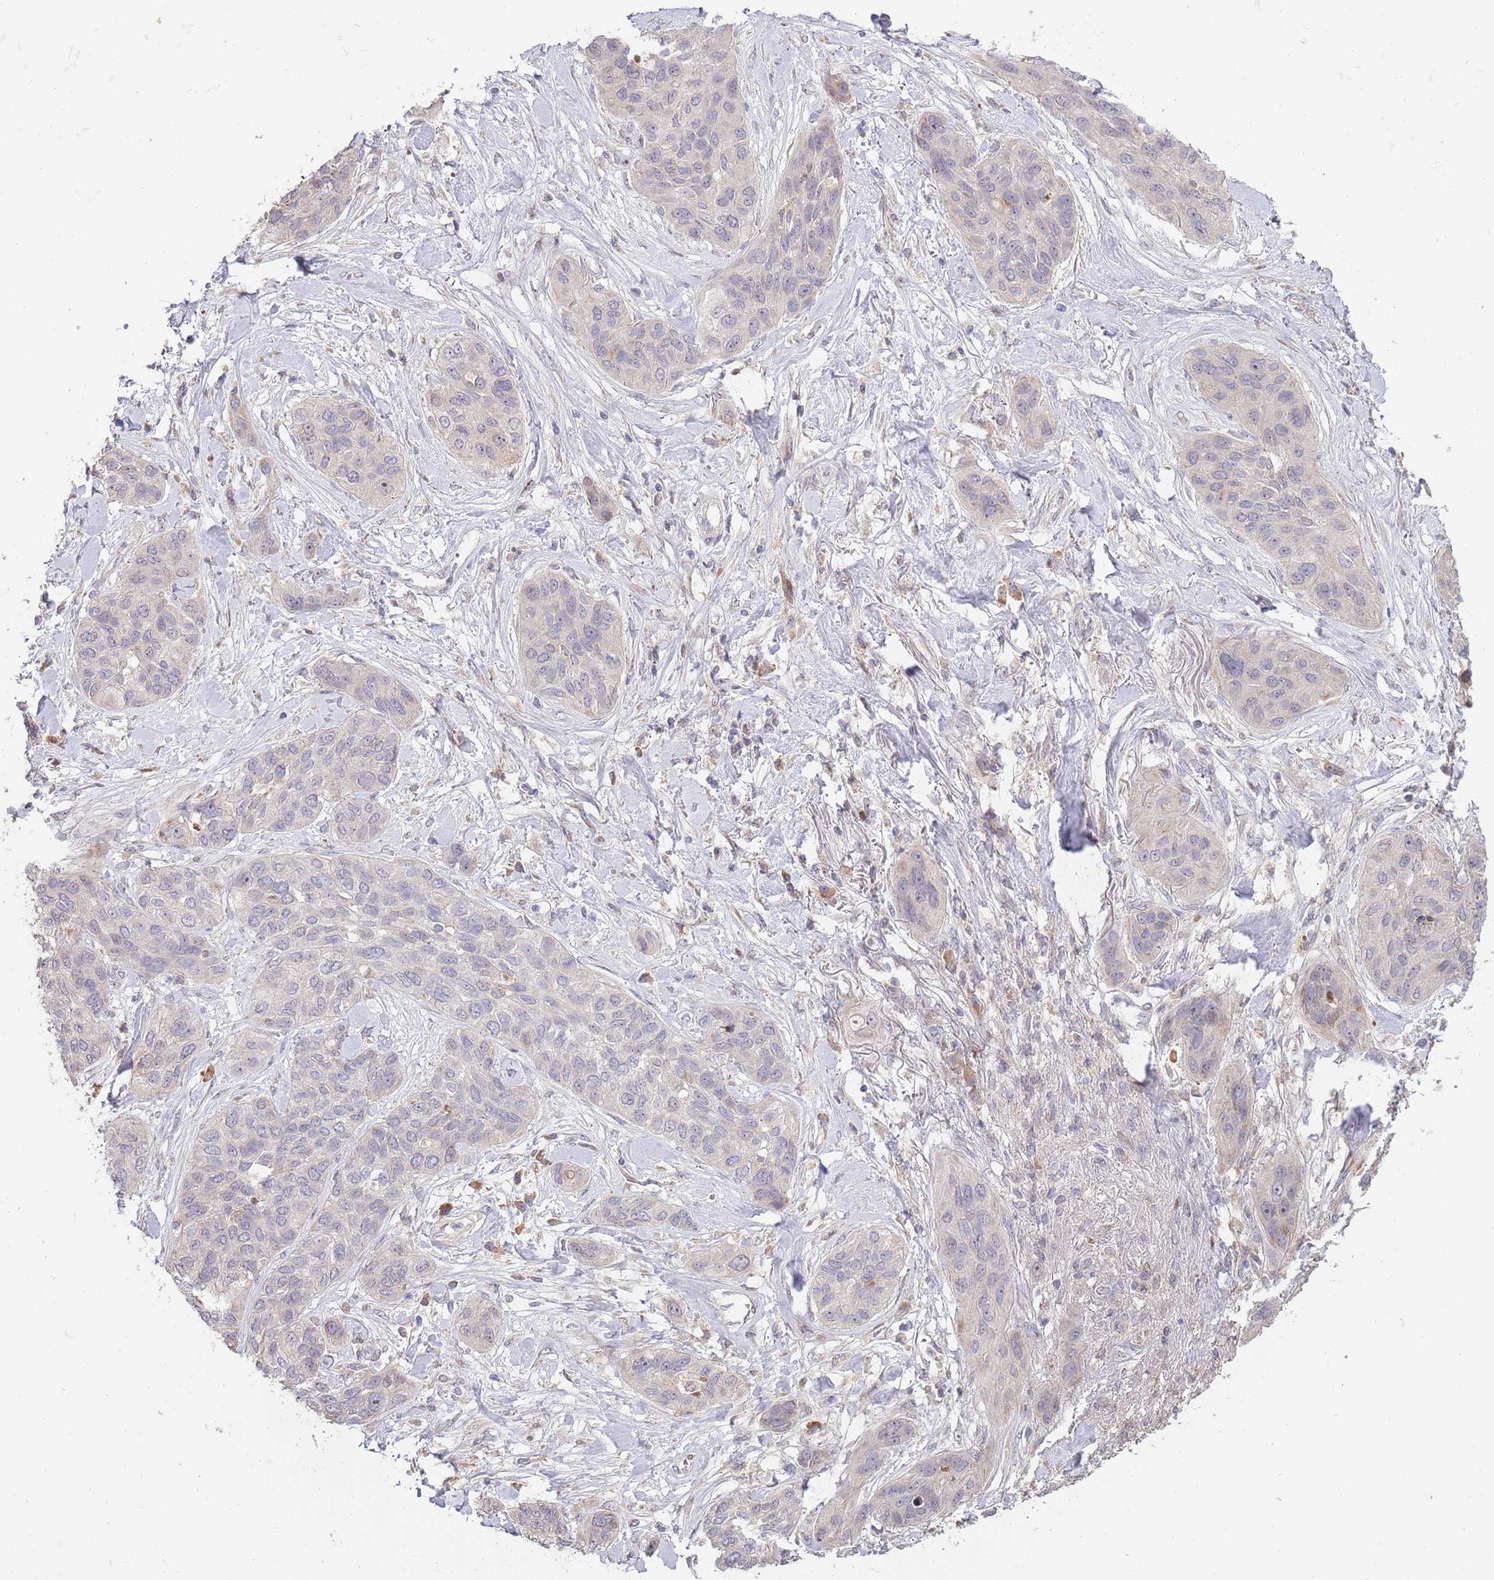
{"staining": {"intensity": "negative", "quantity": "none", "location": "none"}, "tissue": "lung cancer", "cell_type": "Tumor cells", "image_type": "cancer", "snomed": [{"axis": "morphology", "description": "Squamous cell carcinoma, NOS"}, {"axis": "topography", "description": "Lung"}], "caption": "Immunohistochemistry (IHC) photomicrograph of neoplastic tissue: lung cancer stained with DAB exhibits no significant protein staining in tumor cells.", "gene": "SYNDIG1L", "patient": {"sex": "female", "age": 70}}